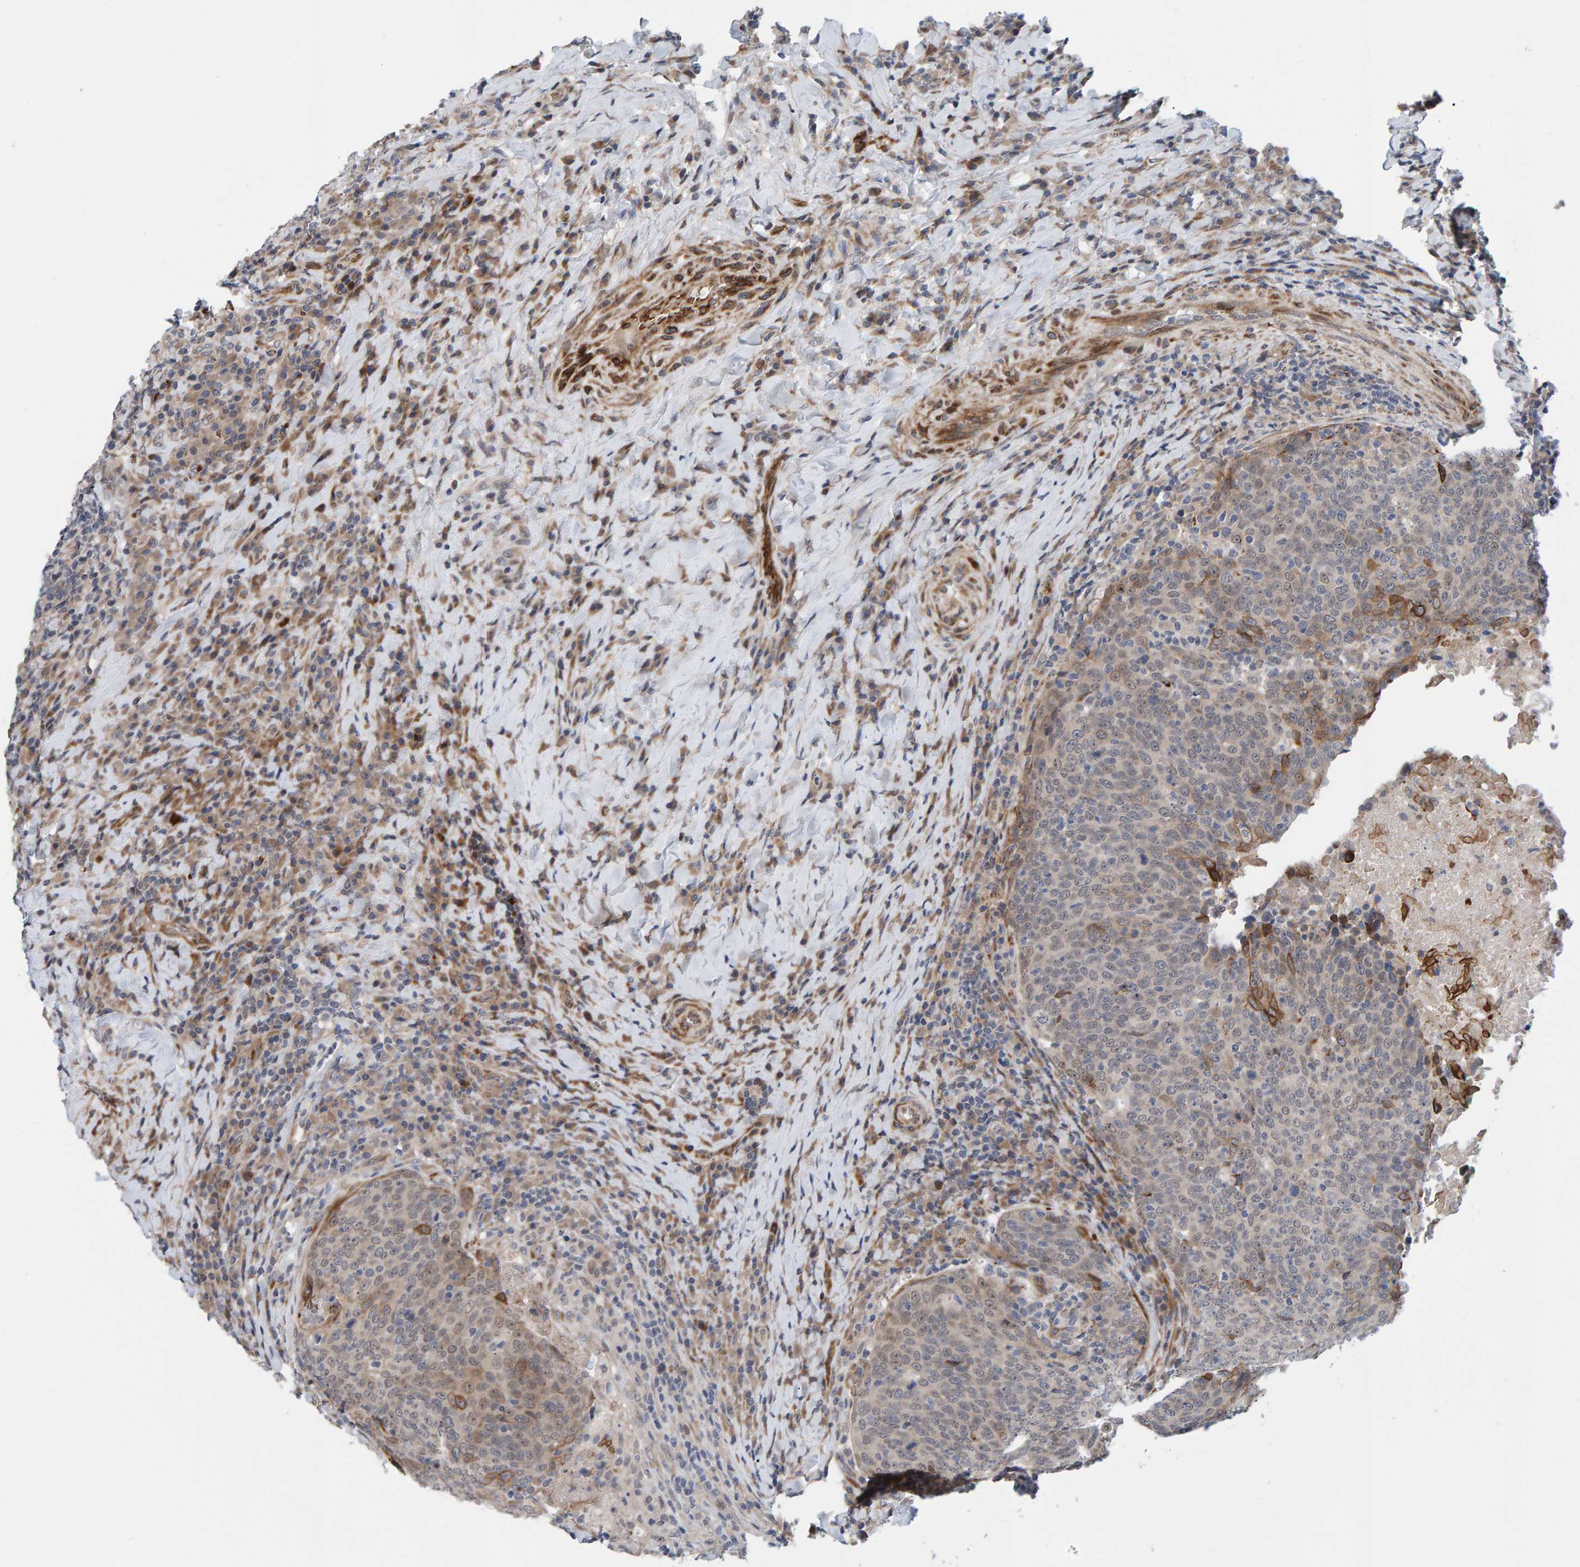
{"staining": {"intensity": "weak", "quantity": "25%-75%", "location": "cytoplasmic/membranous"}, "tissue": "head and neck cancer", "cell_type": "Tumor cells", "image_type": "cancer", "snomed": [{"axis": "morphology", "description": "Squamous cell carcinoma, NOS"}, {"axis": "morphology", "description": "Squamous cell carcinoma, metastatic, NOS"}, {"axis": "topography", "description": "Lymph node"}, {"axis": "topography", "description": "Head-Neck"}], "caption": "IHC of human head and neck cancer displays low levels of weak cytoplasmic/membranous expression in about 25%-75% of tumor cells. (IHC, brightfield microscopy, high magnification).", "gene": "MFSD6L", "patient": {"sex": "male", "age": 62}}